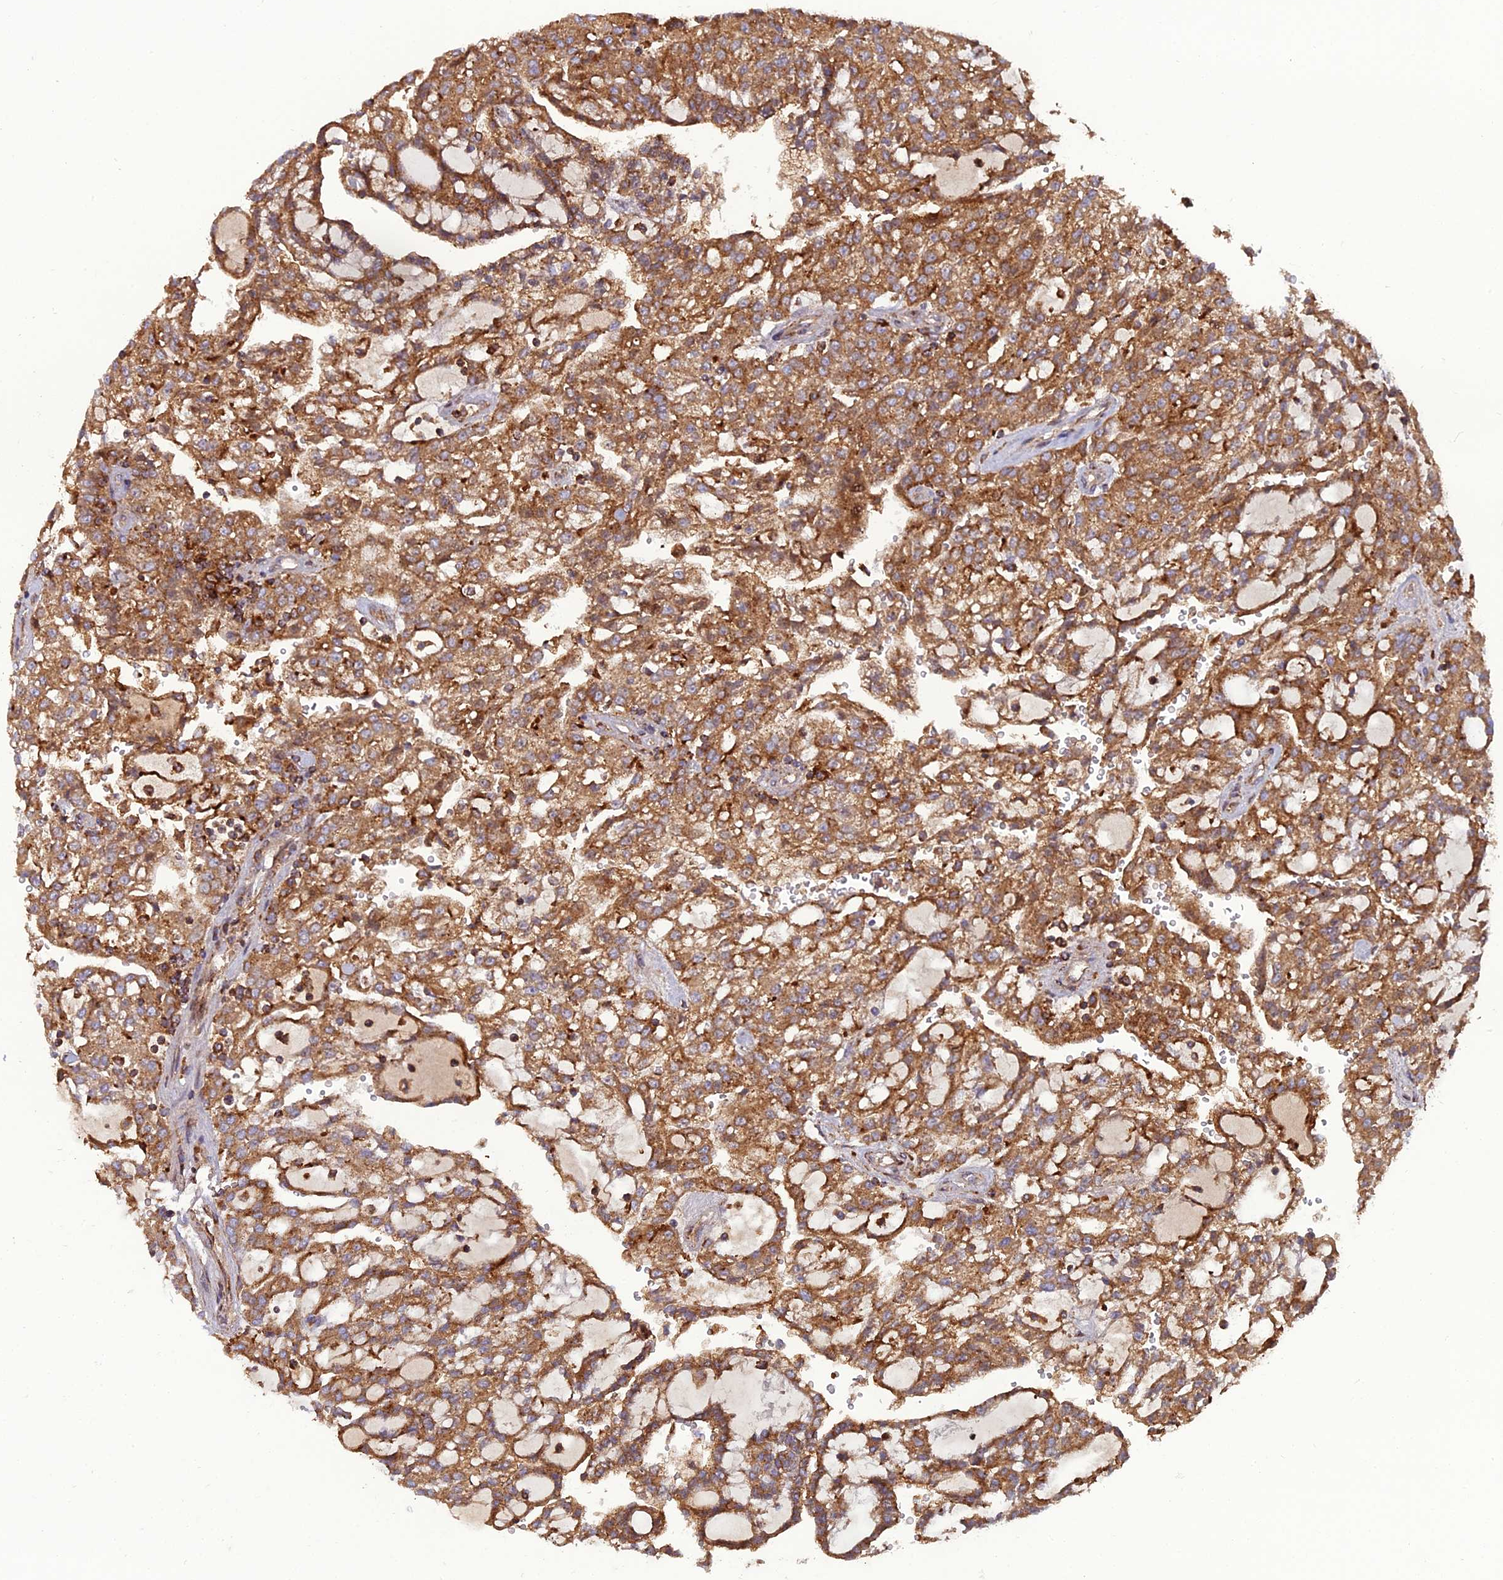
{"staining": {"intensity": "moderate", "quantity": ">75%", "location": "cytoplasmic/membranous"}, "tissue": "renal cancer", "cell_type": "Tumor cells", "image_type": "cancer", "snomed": [{"axis": "morphology", "description": "Adenocarcinoma, NOS"}, {"axis": "topography", "description": "Kidney"}], "caption": "Immunohistochemical staining of renal cancer reveals medium levels of moderate cytoplasmic/membranous expression in about >75% of tumor cells.", "gene": "LNPEP", "patient": {"sex": "male", "age": 63}}